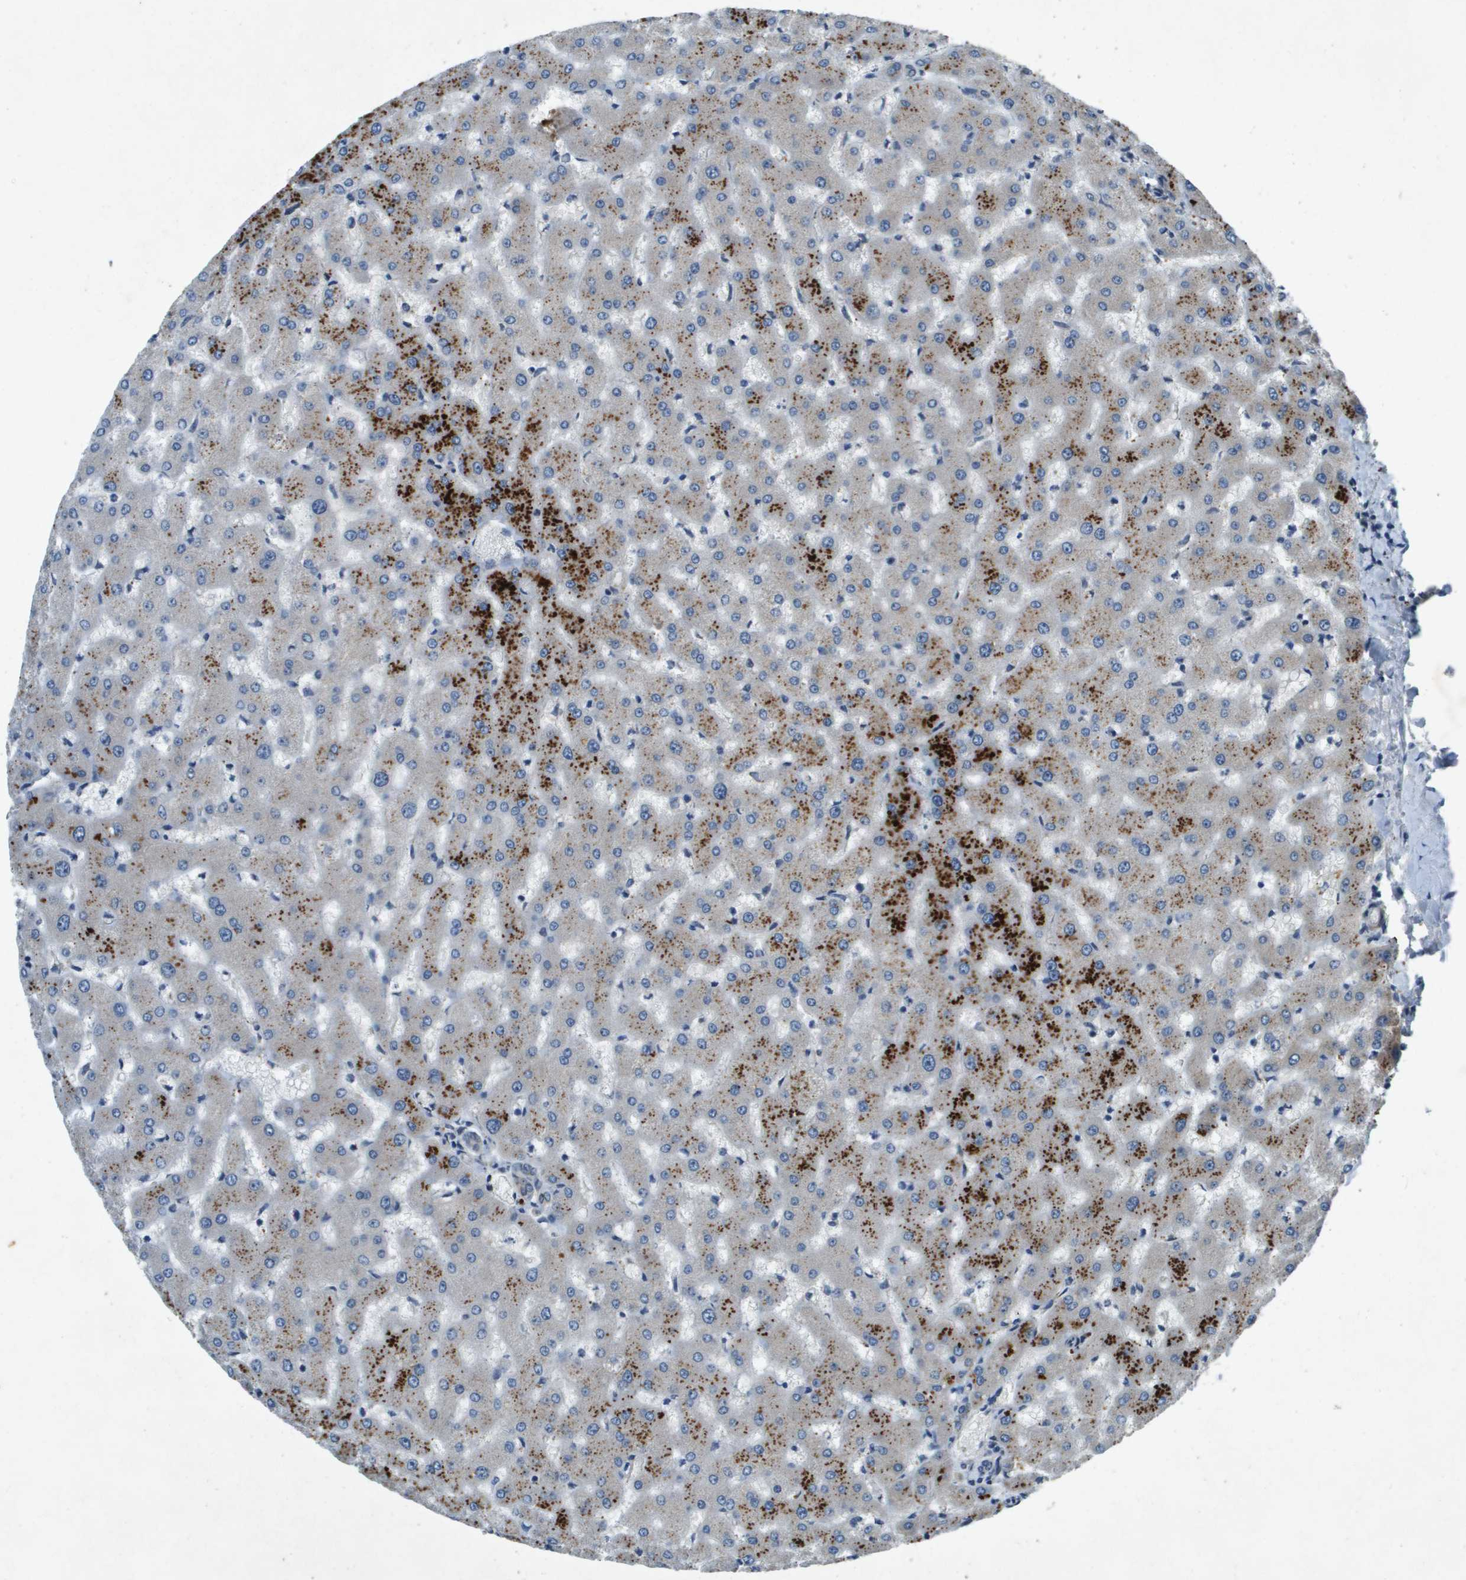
{"staining": {"intensity": "negative", "quantity": "none", "location": "none"}, "tissue": "liver", "cell_type": "Cholangiocytes", "image_type": "normal", "snomed": [{"axis": "morphology", "description": "Normal tissue, NOS"}, {"axis": "topography", "description": "Liver"}], "caption": "There is no significant staining in cholangiocytes of liver. (Immunohistochemistry (ihc), brightfield microscopy, high magnification).", "gene": "PGAP3", "patient": {"sex": "female", "age": 63}}